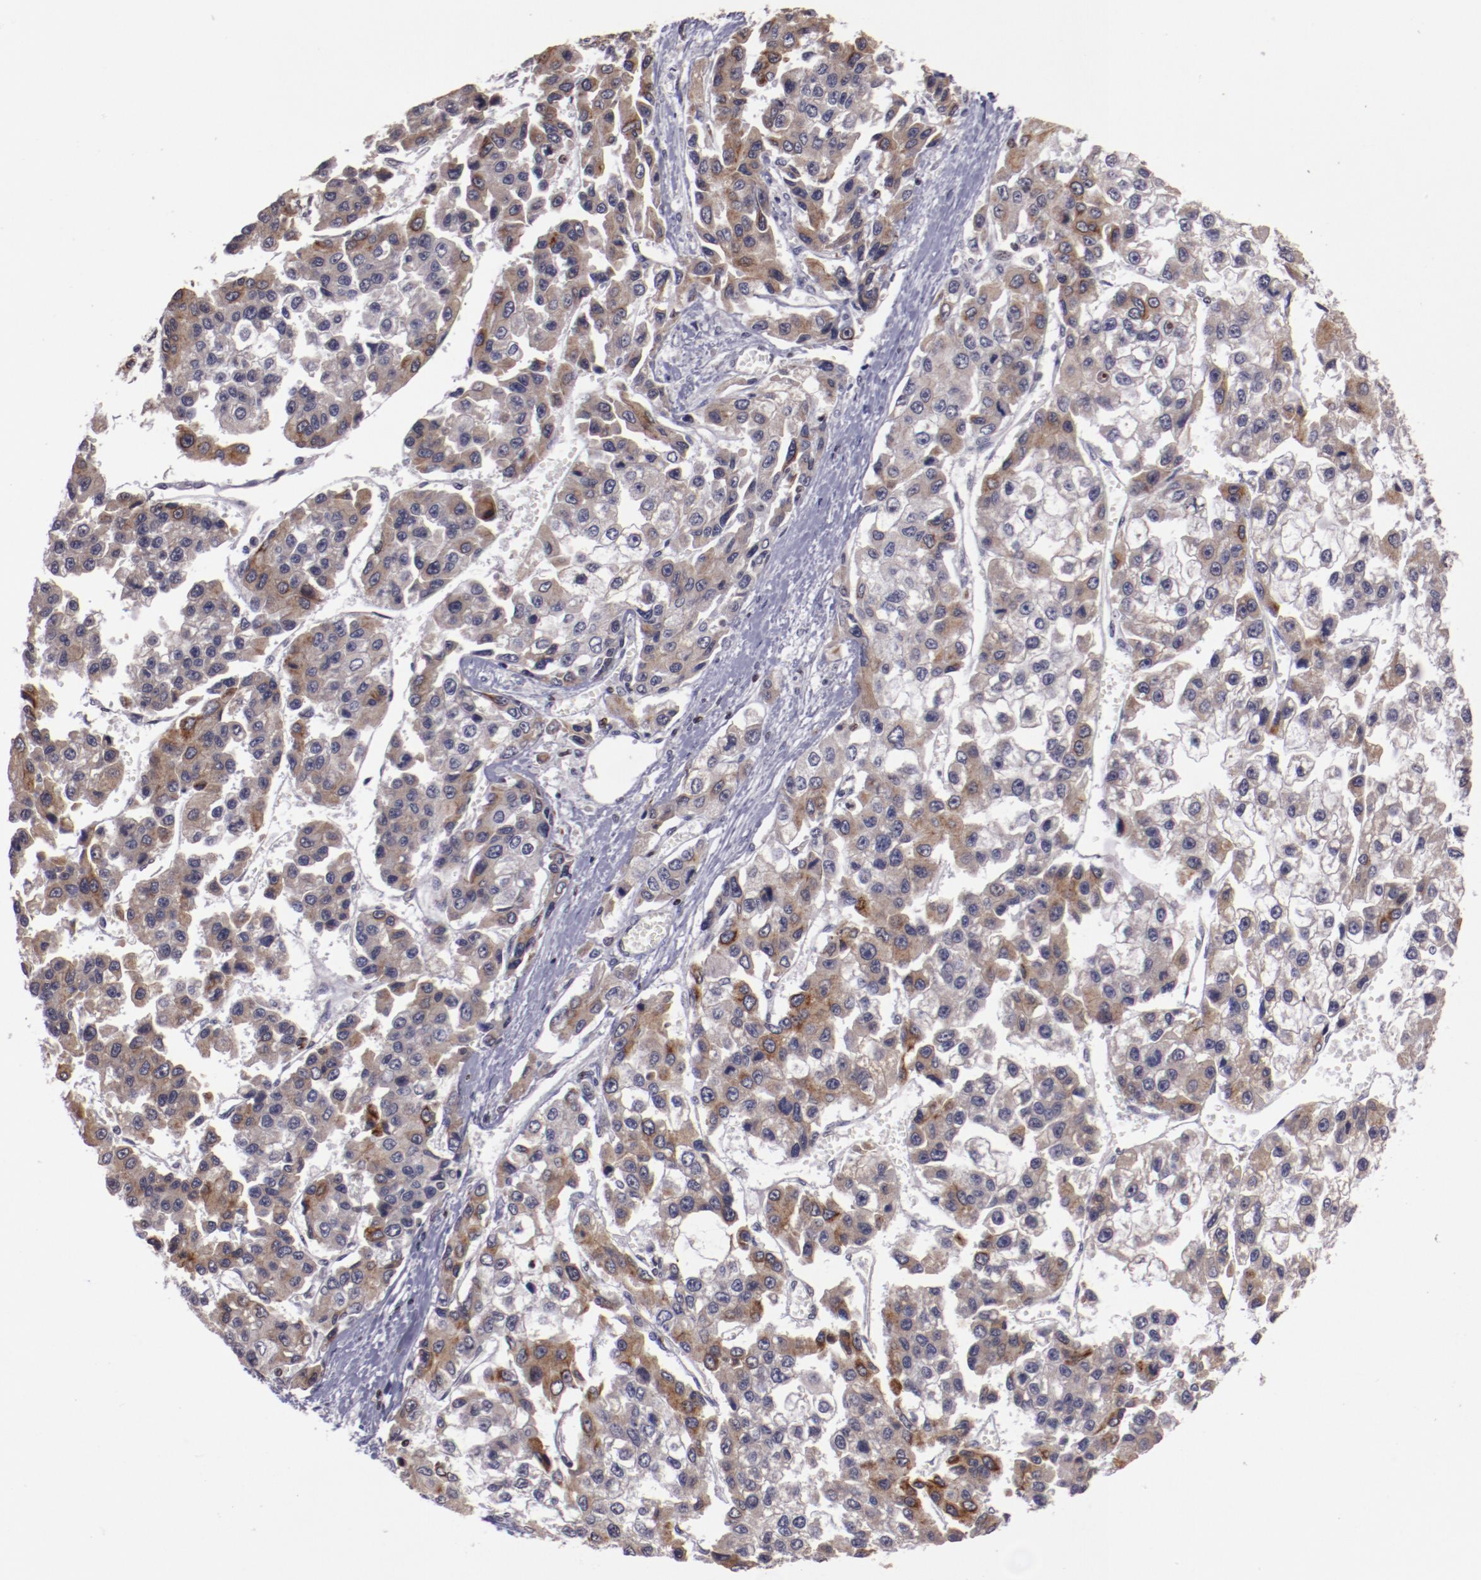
{"staining": {"intensity": "moderate", "quantity": ">75%", "location": "cytoplasmic/membranous"}, "tissue": "liver cancer", "cell_type": "Tumor cells", "image_type": "cancer", "snomed": [{"axis": "morphology", "description": "Carcinoma, Hepatocellular, NOS"}, {"axis": "topography", "description": "Liver"}], "caption": "Protein expression analysis of liver cancer (hepatocellular carcinoma) exhibits moderate cytoplasmic/membranous staining in about >75% of tumor cells.", "gene": "DDX24", "patient": {"sex": "female", "age": 66}}